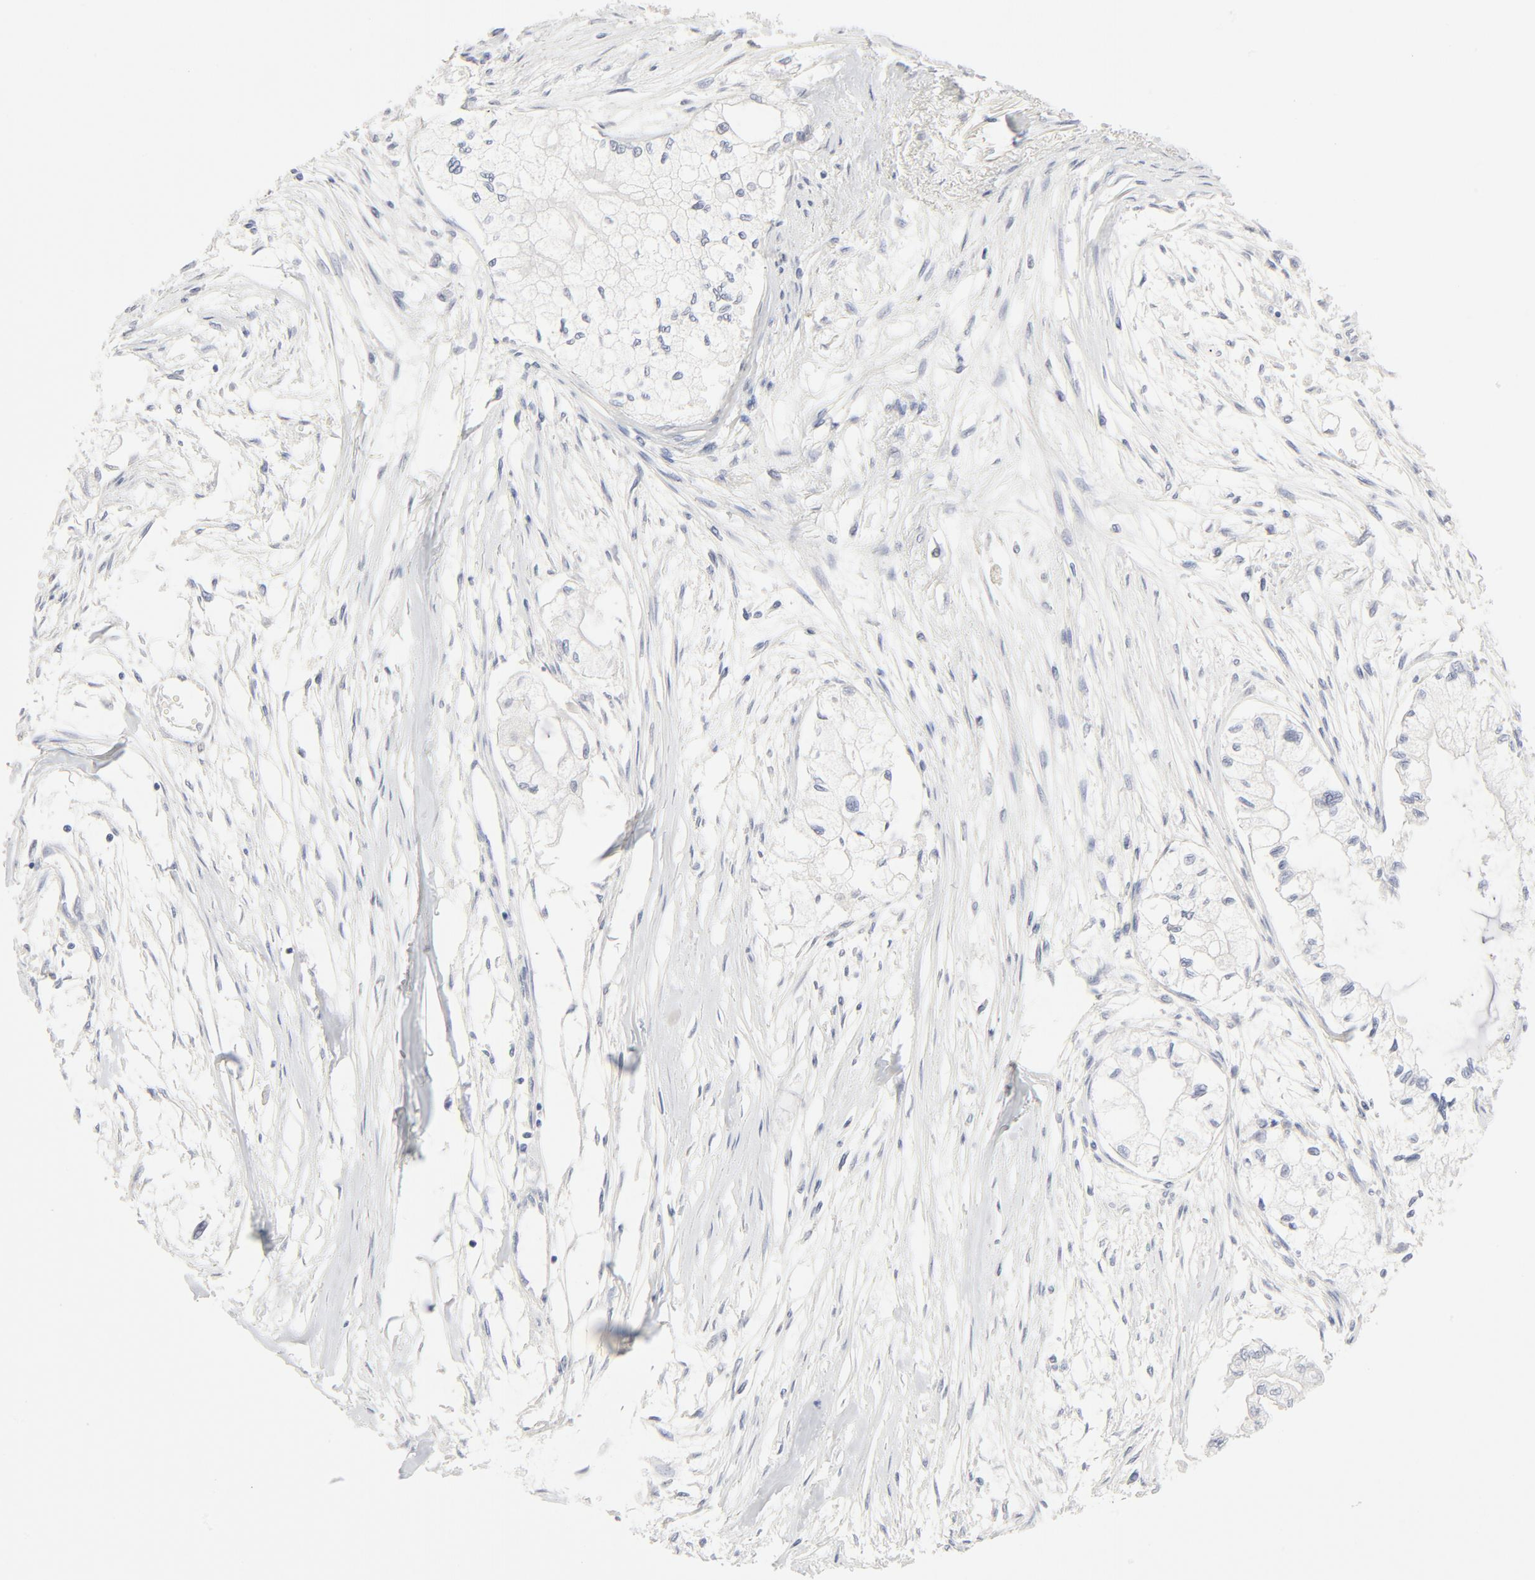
{"staining": {"intensity": "negative", "quantity": "none", "location": "none"}, "tissue": "pancreatic cancer", "cell_type": "Tumor cells", "image_type": "cancer", "snomed": [{"axis": "morphology", "description": "Adenocarcinoma, NOS"}, {"axis": "topography", "description": "Pancreas"}], "caption": "This is a micrograph of immunohistochemistry (IHC) staining of pancreatic adenocarcinoma, which shows no expression in tumor cells.", "gene": "GTF2H1", "patient": {"sex": "male", "age": 79}}